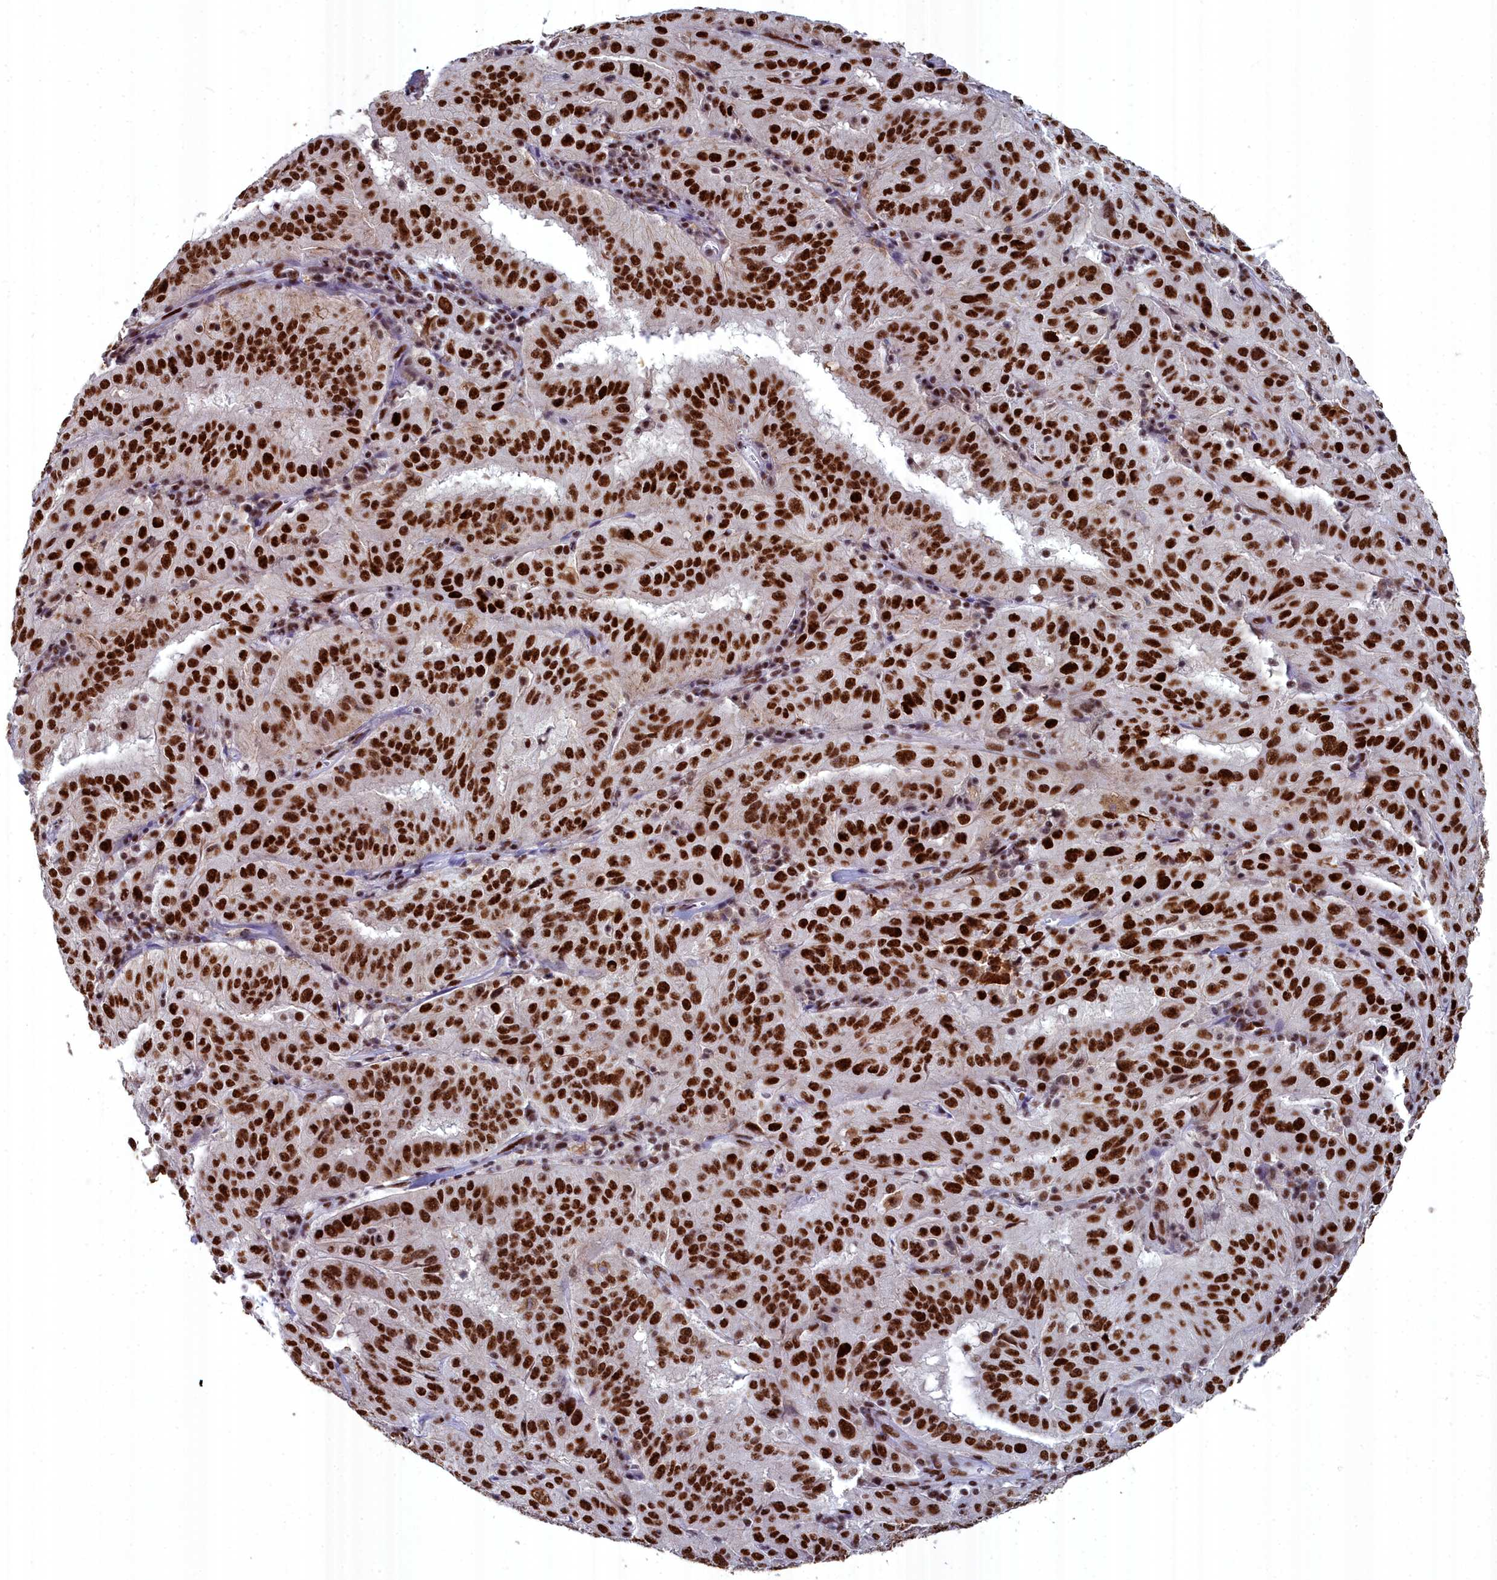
{"staining": {"intensity": "strong", "quantity": ">75%", "location": "nuclear"}, "tissue": "pancreatic cancer", "cell_type": "Tumor cells", "image_type": "cancer", "snomed": [{"axis": "morphology", "description": "Adenocarcinoma, NOS"}, {"axis": "topography", "description": "Pancreas"}], "caption": "Pancreatic cancer stained for a protein shows strong nuclear positivity in tumor cells.", "gene": "SF3B3", "patient": {"sex": "male", "age": 63}}